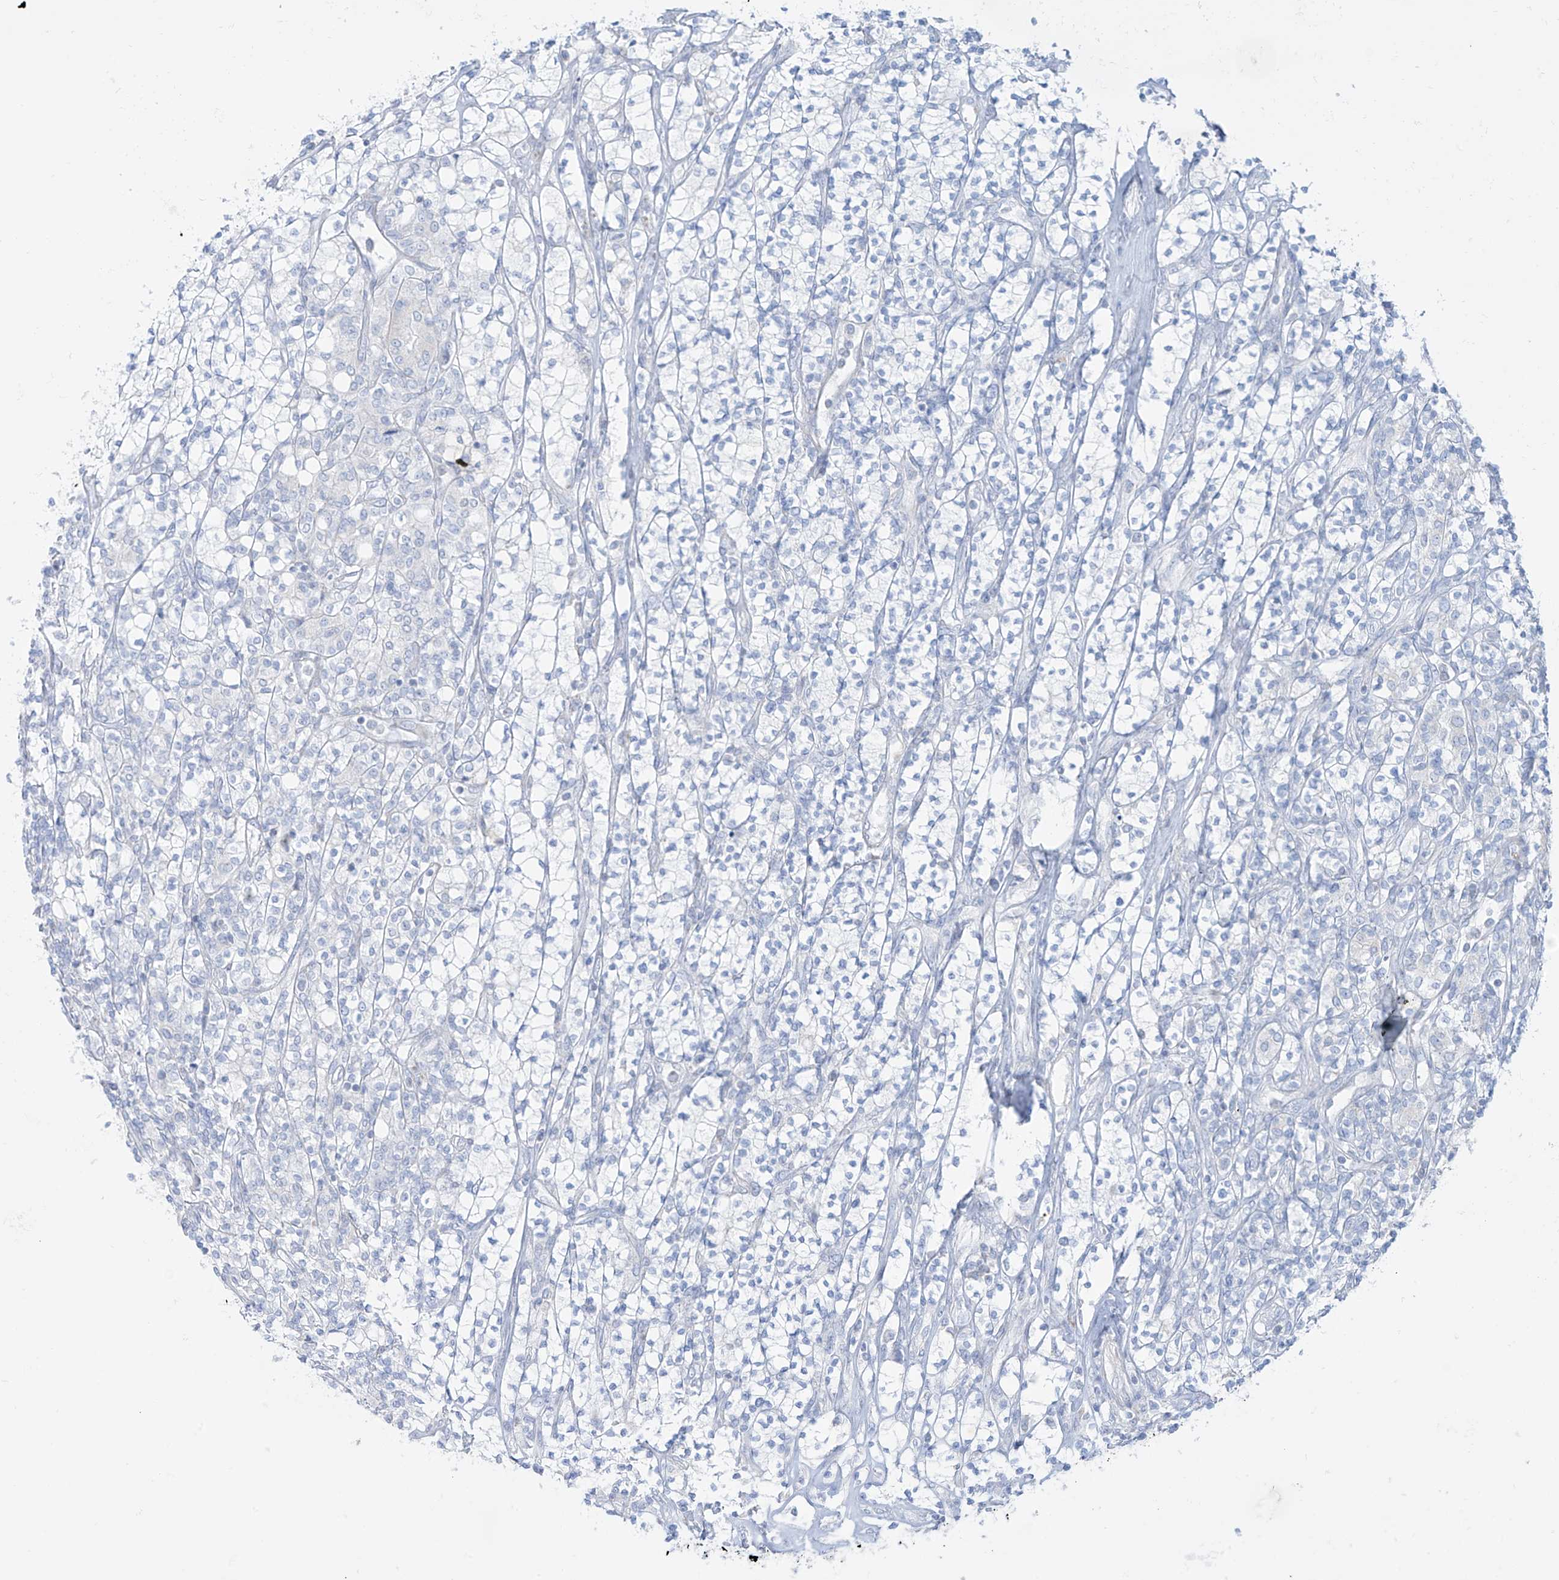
{"staining": {"intensity": "negative", "quantity": "none", "location": "none"}, "tissue": "renal cancer", "cell_type": "Tumor cells", "image_type": "cancer", "snomed": [{"axis": "morphology", "description": "Adenocarcinoma, NOS"}, {"axis": "topography", "description": "Kidney"}], "caption": "Image shows no protein positivity in tumor cells of renal adenocarcinoma tissue.", "gene": "SLC26A3", "patient": {"sex": "male", "age": 77}}